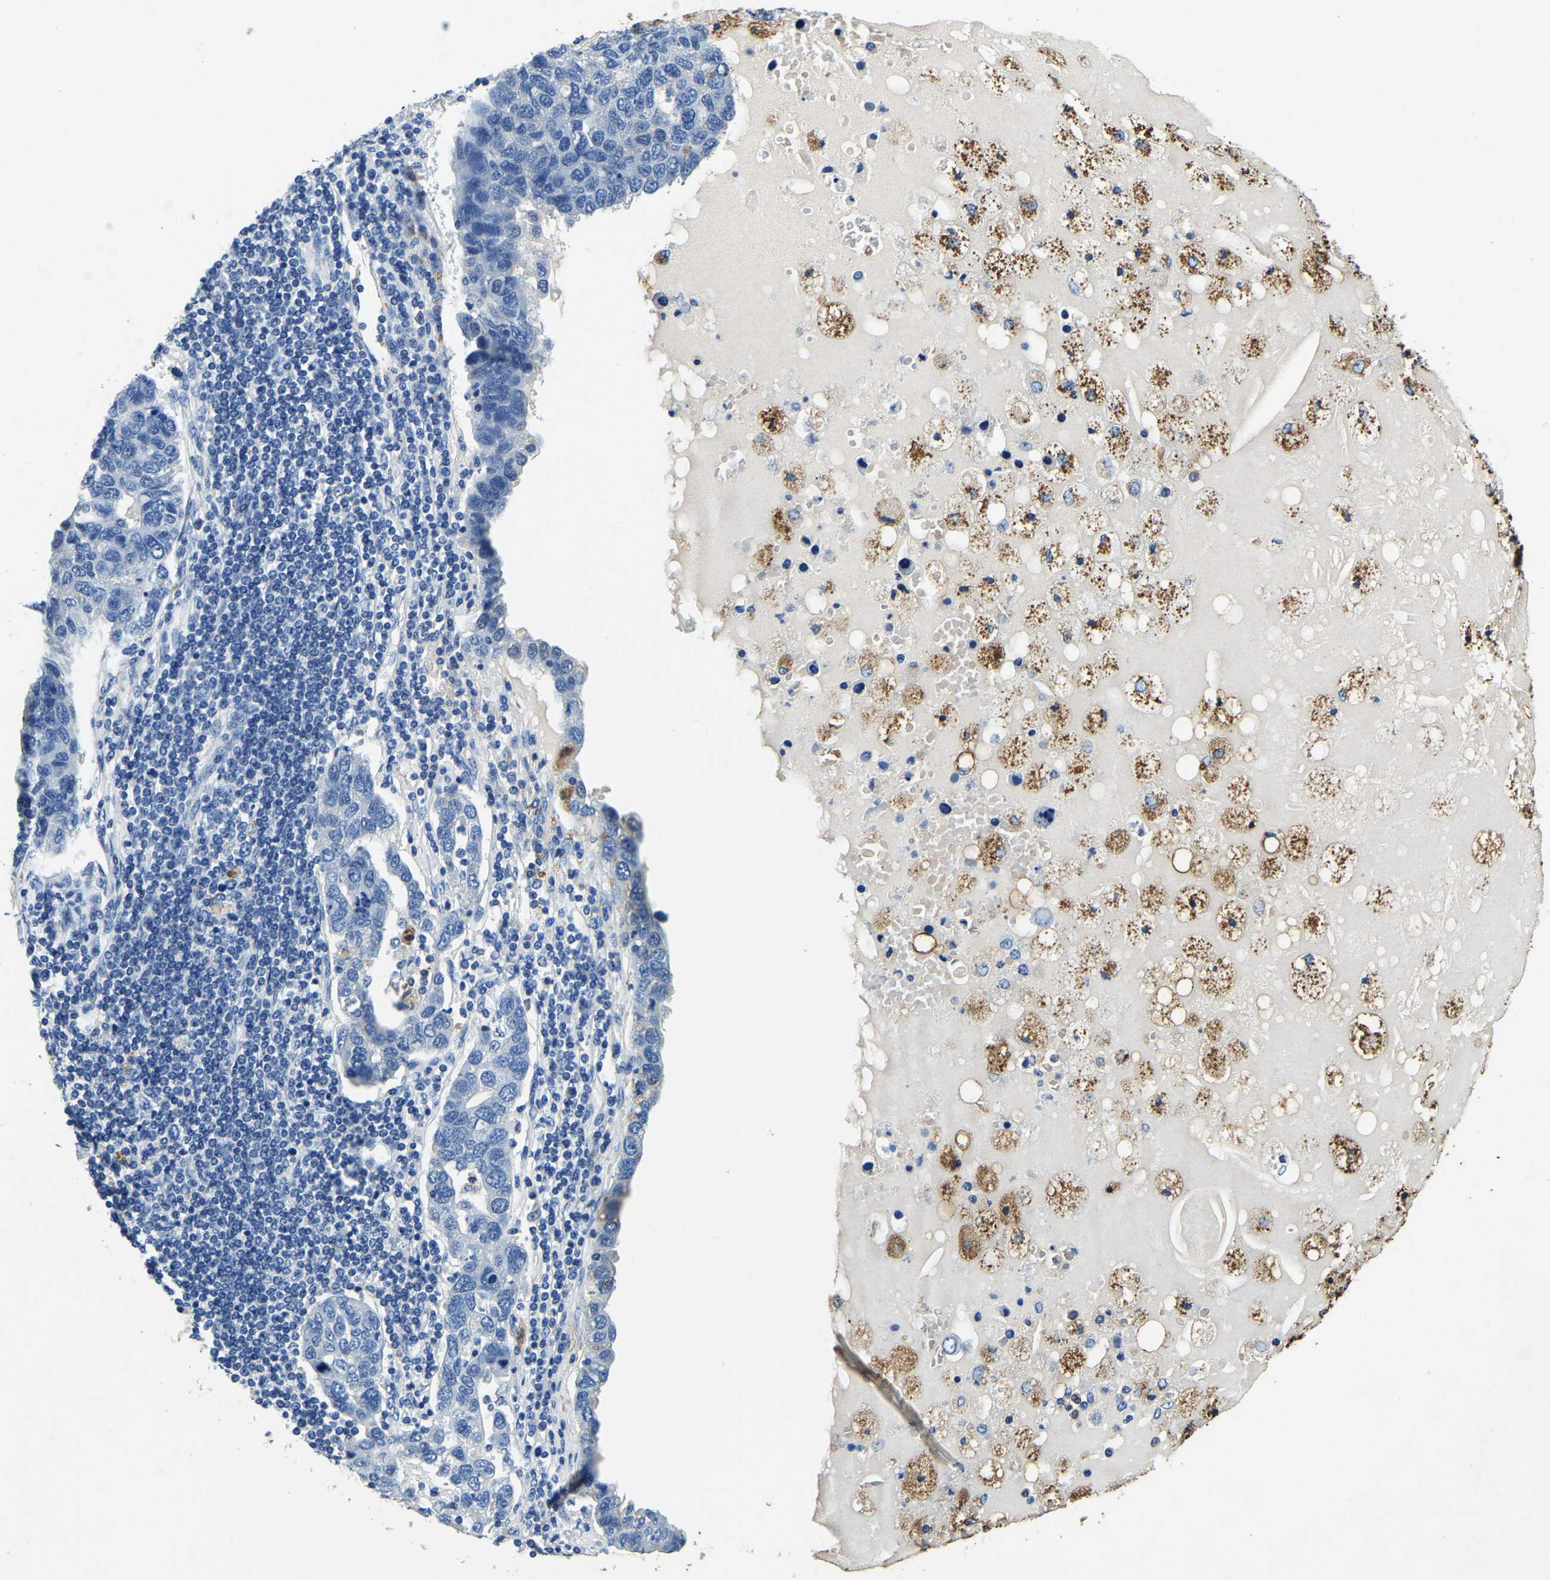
{"staining": {"intensity": "negative", "quantity": "none", "location": "none"}, "tissue": "pancreatic cancer", "cell_type": "Tumor cells", "image_type": "cancer", "snomed": [{"axis": "morphology", "description": "Adenocarcinoma, NOS"}, {"axis": "topography", "description": "Pancreas"}], "caption": "Pancreatic cancer stained for a protein using immunohistochemistry displays no staining tumor cells.", "gene": "UBN2", "patient": {"sex": "female", "age": 61}}